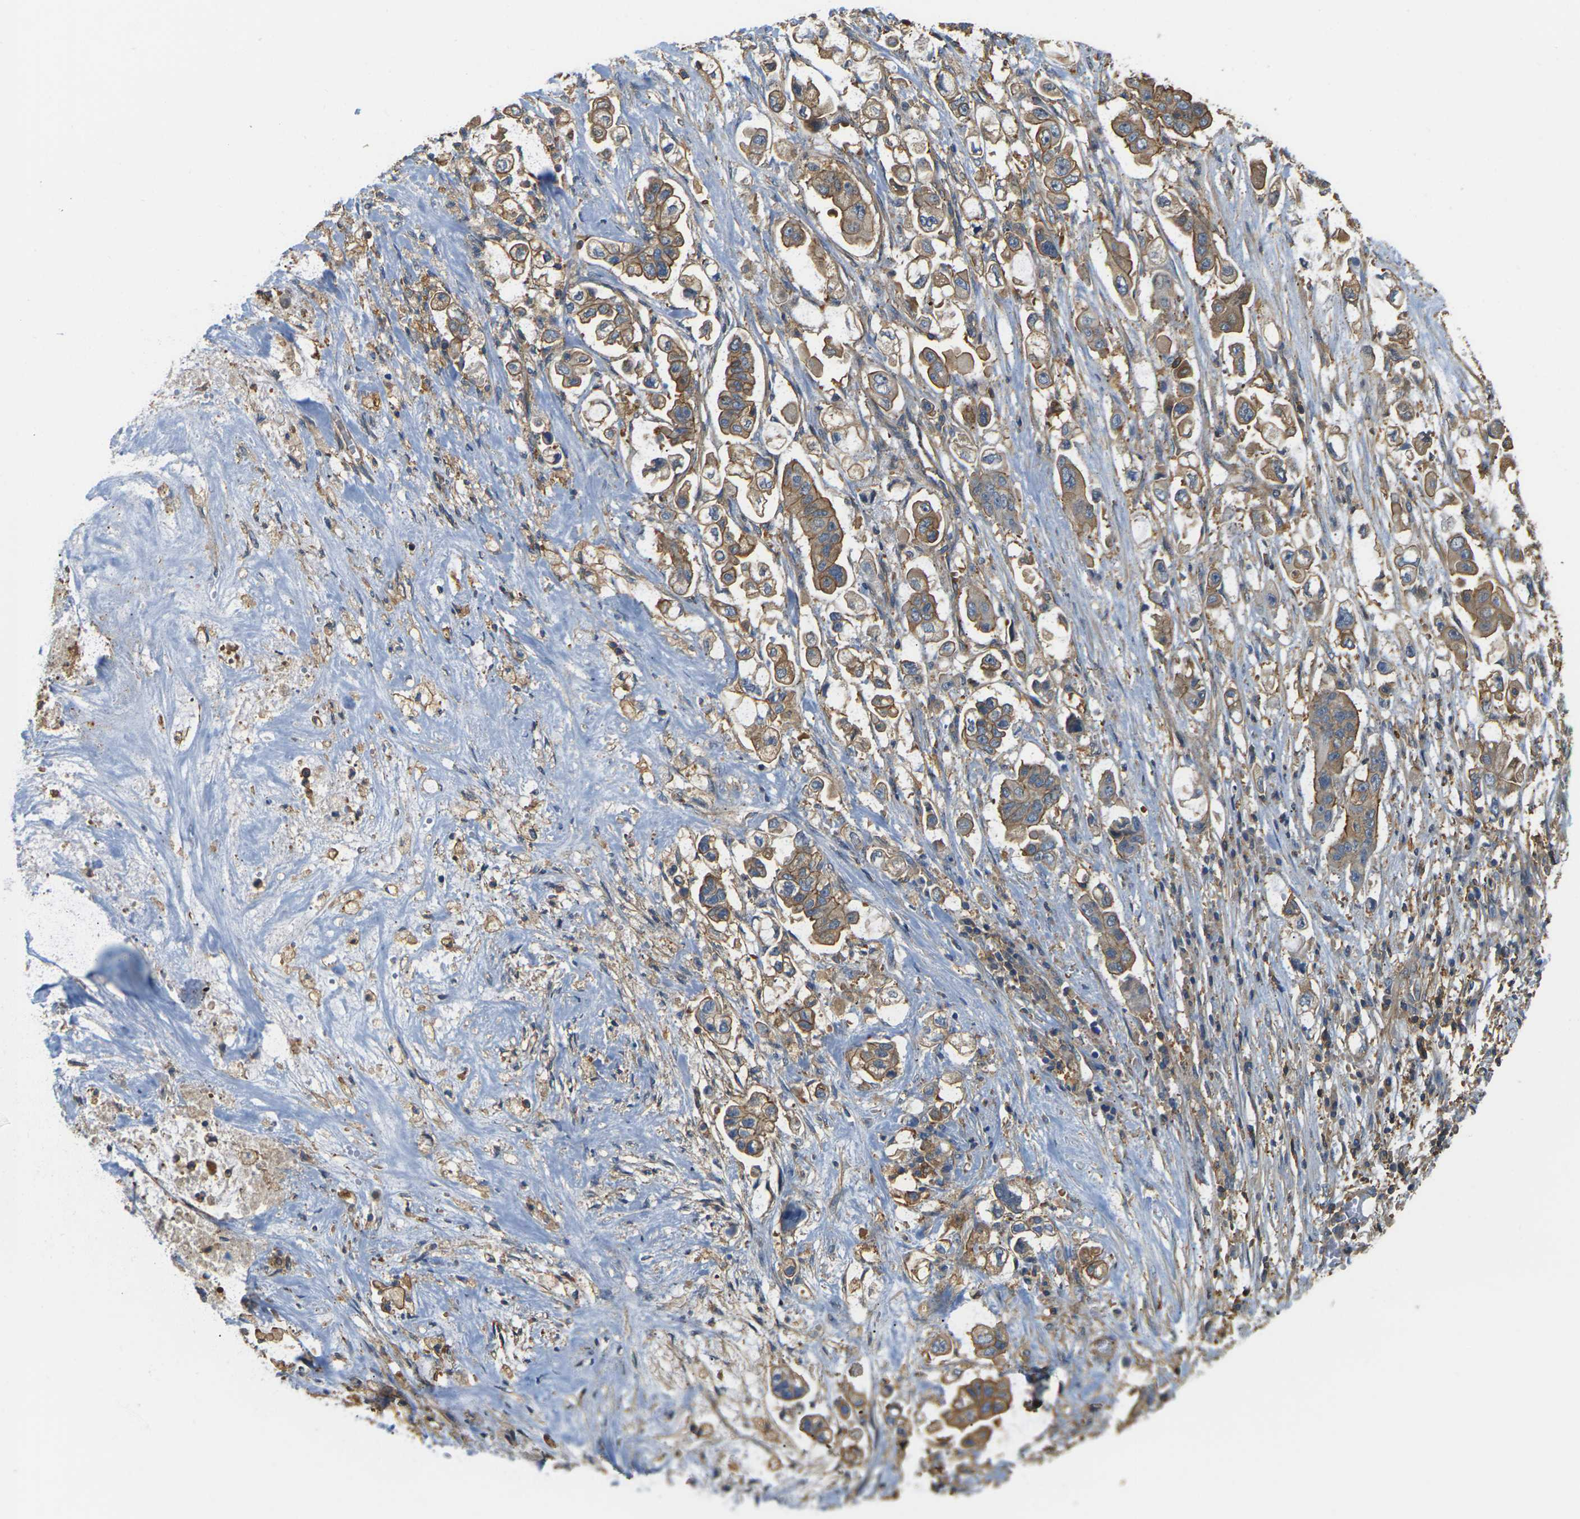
{"staining": {"intensity": "moderate", "quantity": ">75%", "location": "cytoplasmic/membranous"}, "tissue": "stomach cancer", "cell_type": "Tumor cells", "image_type": "cancer", "snomed": [{"axis": "morphology", "description": "Adenocarcinoma, NOS"}, {"axis": "topography", "description": "Stomach"}], "caption": "This micrograph exhibits adenocarcinoma (stomach) stained with immunohistochemistry to label a protein in brown. The cytoplasmic/membranous of tumor cells show moderate positivity for the protein. Nuclei are counter-stained blue.", "gene": "IQGAP1", "patient": {"sex": "male", "age": 62}}